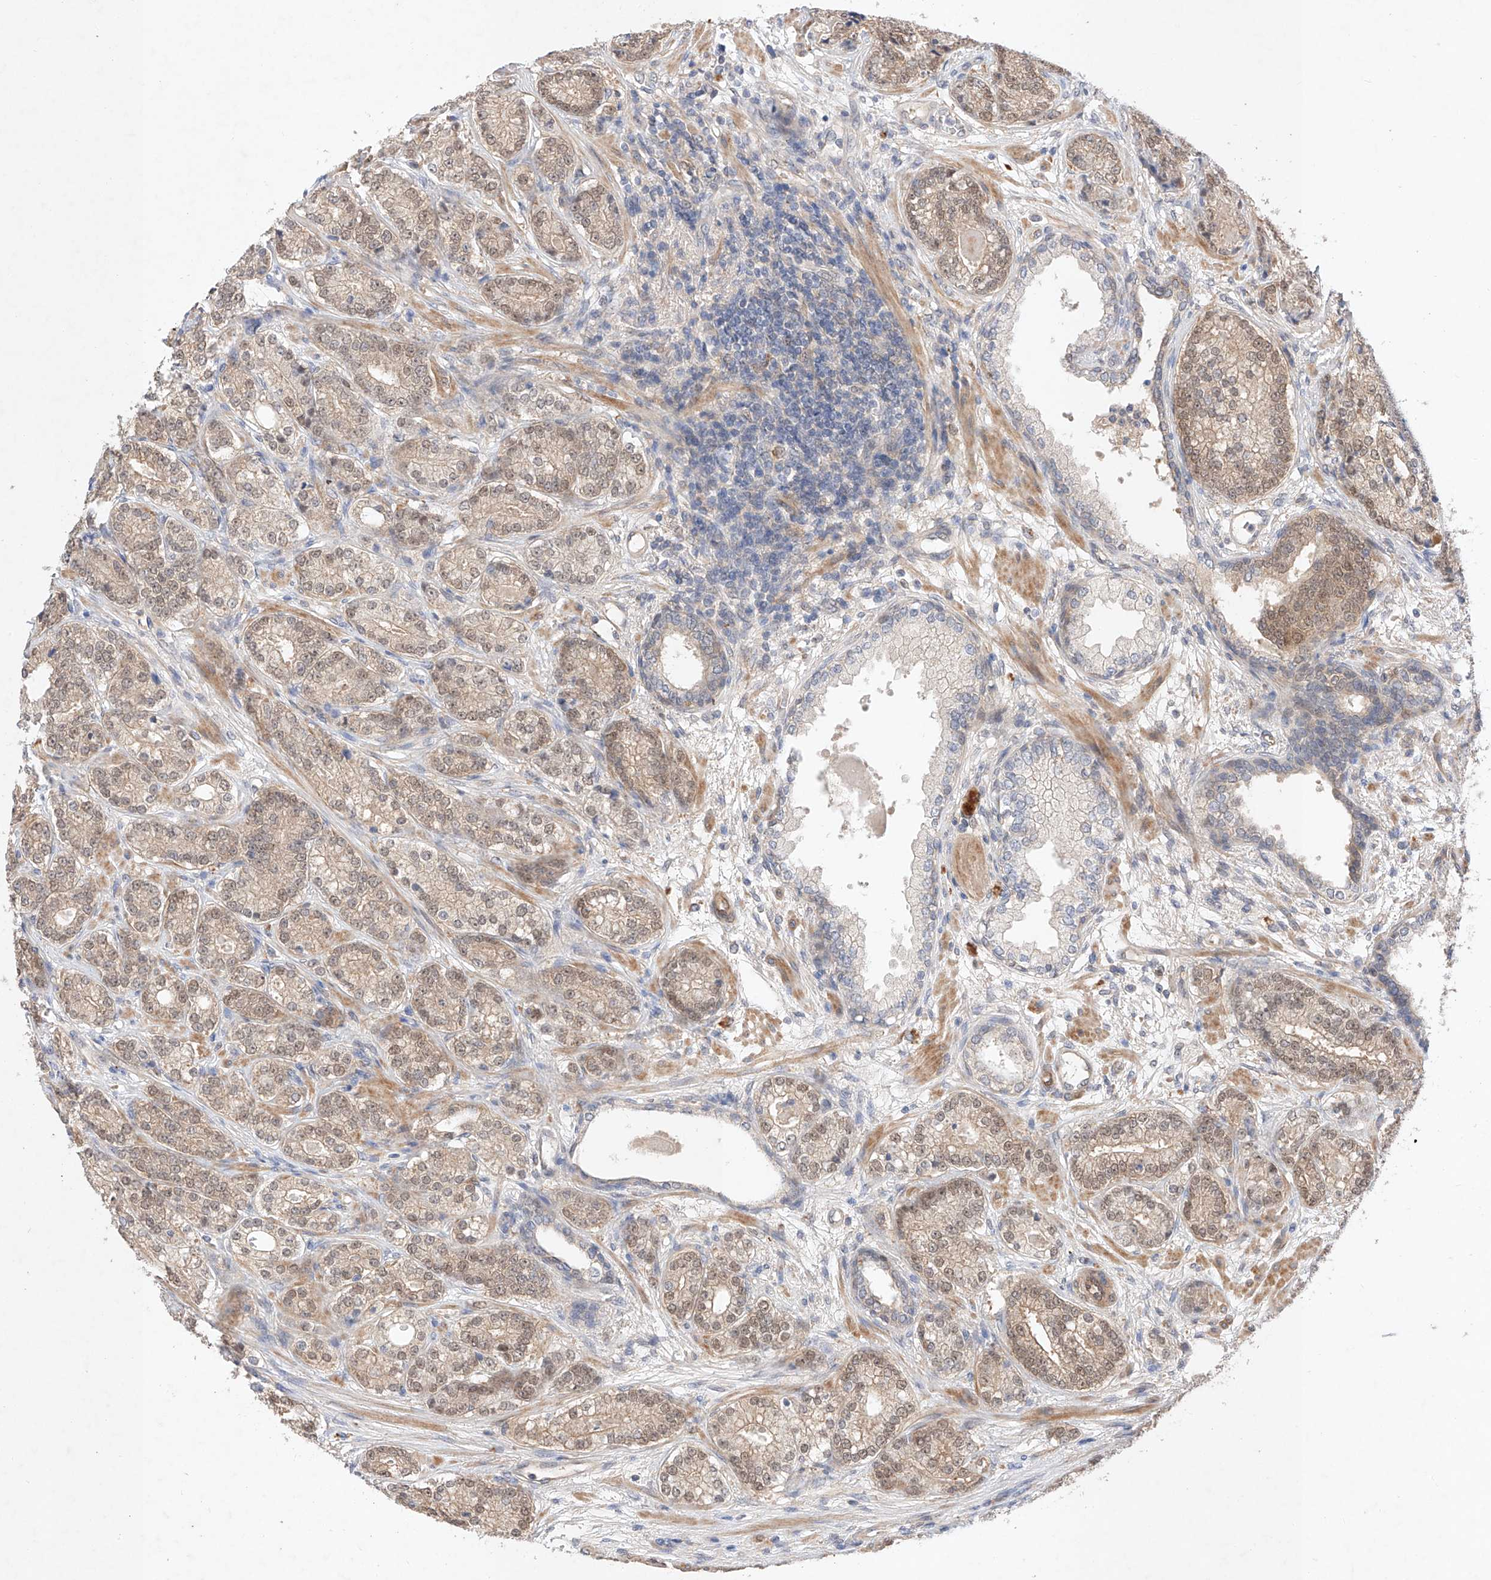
{"staining": {"intensity": "weak", "quantity": "25%-75%", "location": "cytoplasmic/membranous,nuclear"}, "tissue": "prostate cancer", "cell_type": "Tumor cells", "image_type": "cancer", "snomed": [{"axis": "morphology", "description": "Adenocarcinoma, High grade"}, {"axis": "topography", "description": "Prostate"}], "caption": "The micrograph demonstrates staining of prostate cancer, revealing weak cytoplasmic/membranous and nuclear protein positivity (brown color) within tumor cells.", "gene": "ZNF124", "patient": {"sex": "male", "age": 61}}